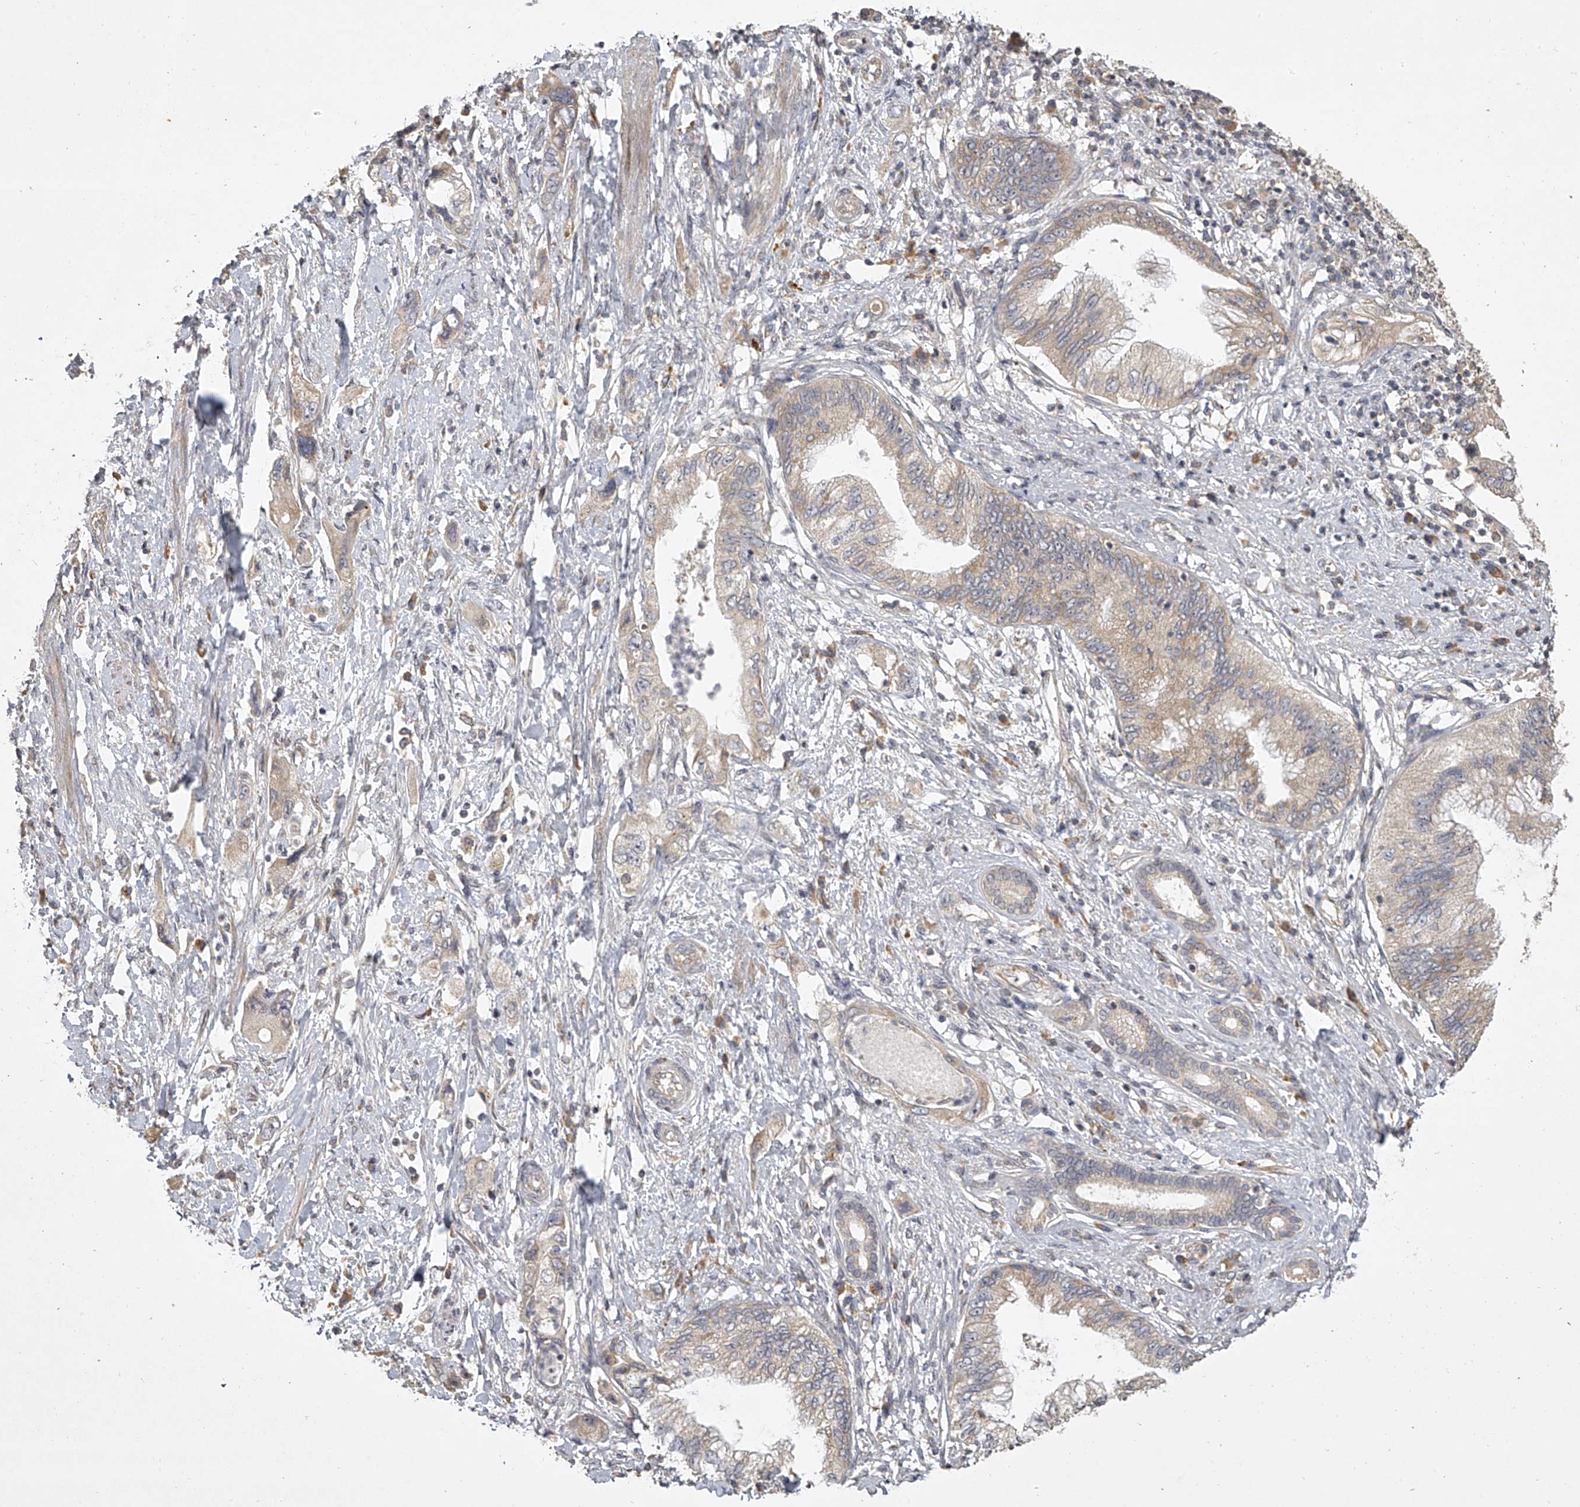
{"staining": {"intensity": "weak", "quantity": "25%-75%", "location": "cytoplasmic/membranous"}, "tissue": "pancreatic cancer", "cell_type": "Tumor cells", "image_type": "cancer", "snomed": [{"axis": "morphology", "description": "Adenocarcinoma, NOS"}, {"axis": "topography", "description": "Pancreas"}], "caption": "Immunohistochemistry of pancreatic cancer (adenocarcinoma) shows low levels of weak cytoplasmic/membranous expression in approximately 25%-75% of tumor cells. The protein of interest is shown in brown color, while the nuclei are stained blue.", "gene": "DOCK9", "patient": {"sex": "female", "age": 73}}